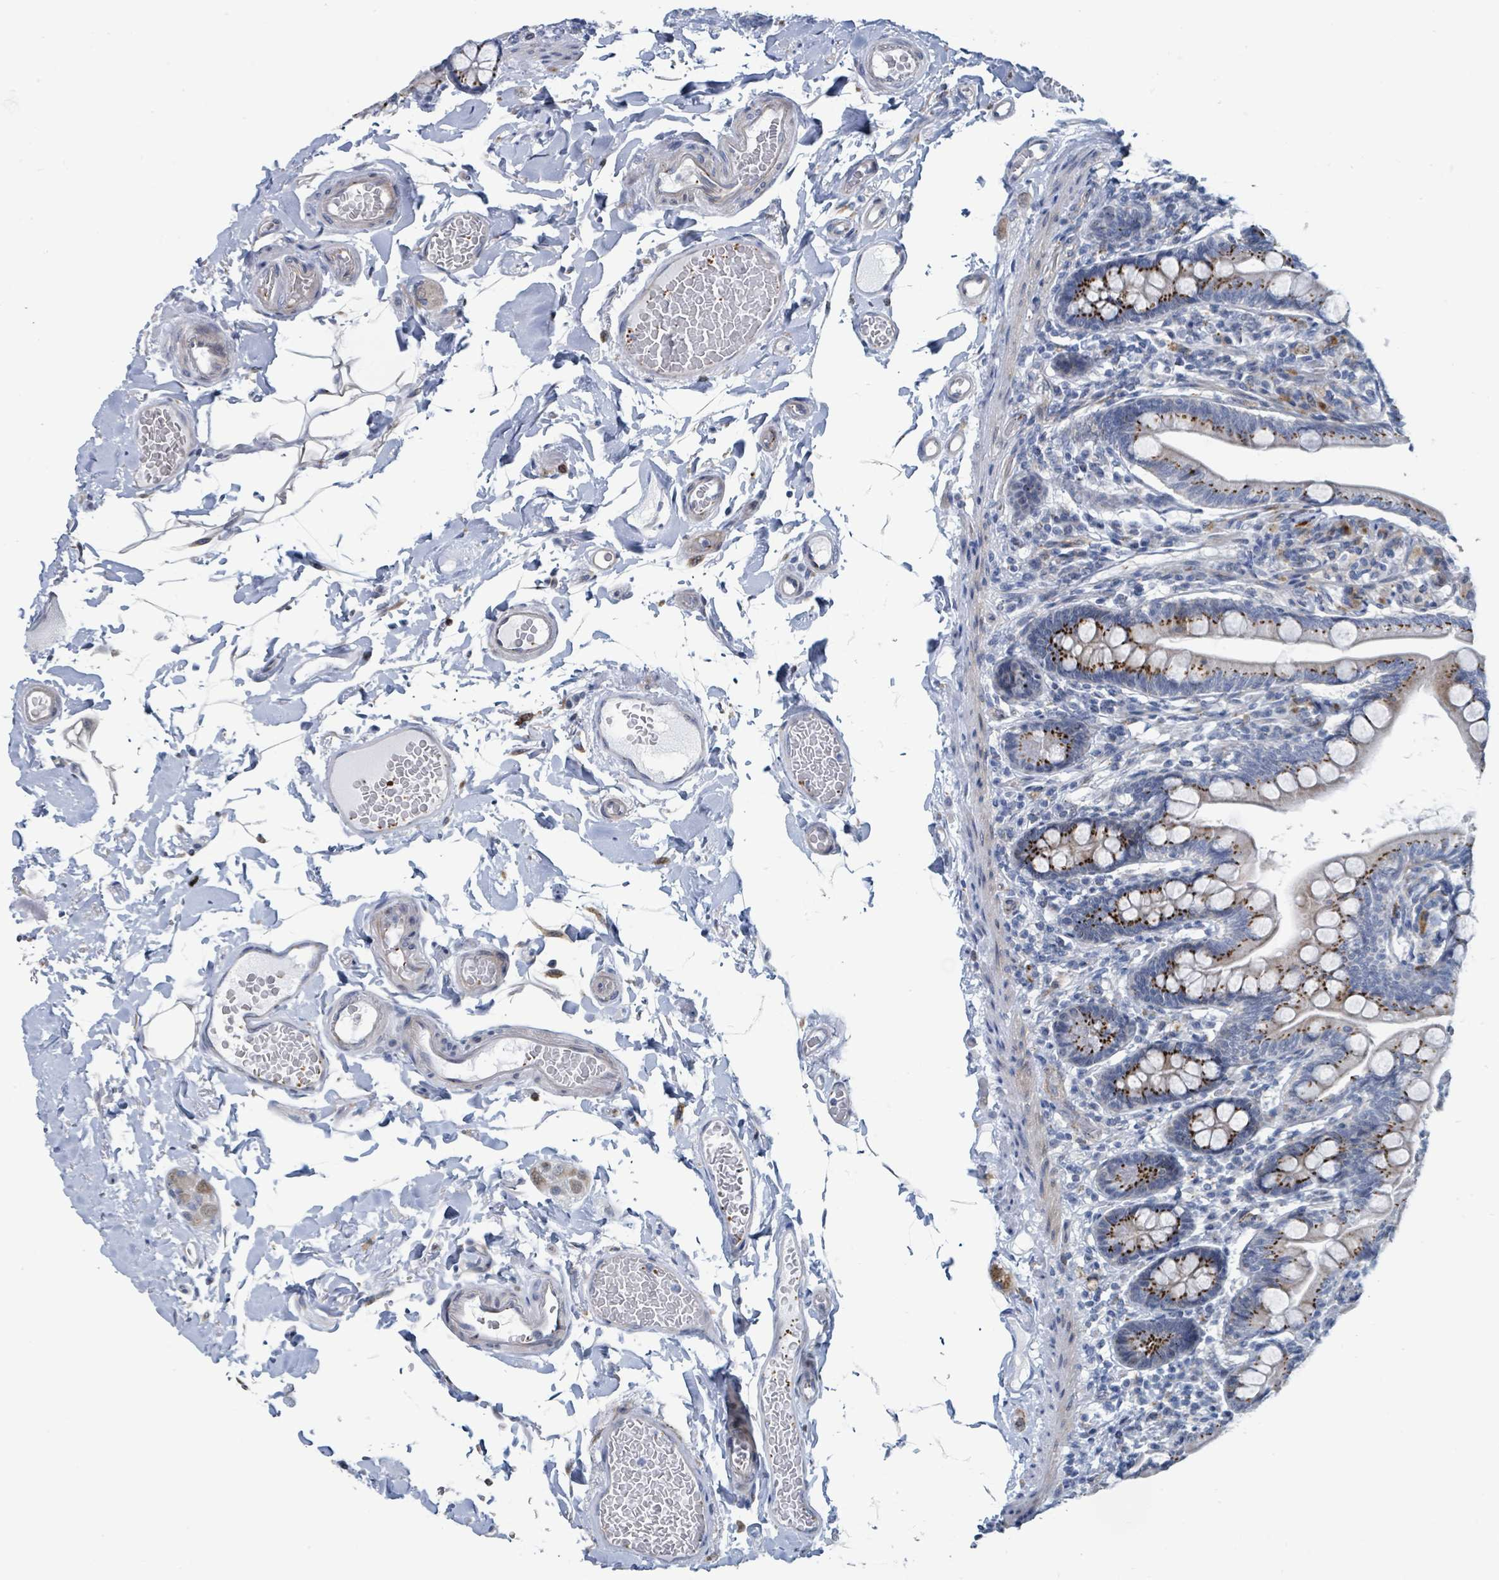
{"staining": {"intensity": "strong", "quantity": "25%-75%", "location": "cytoplasmic/membranous"}, "tissue": "small intestine", "cell_type": "Glandular cells", "image_type": "normal", "snomed": [{"axis": "morphology", "description": "Normal tissue, NOS"}, {"axis": "topography", "description": "Small intestine"}], "caption": "Normal small intestine demonstrates strong cytoplasmic/membranous expression in approximately 25%-75% of glandular cells (DAB (3,3'-diaminobenzidine) IHC with brightfield microscopy, high magnification)..", "gene": "DCAF5", "patient": {"sex": "female", "age": 64}}